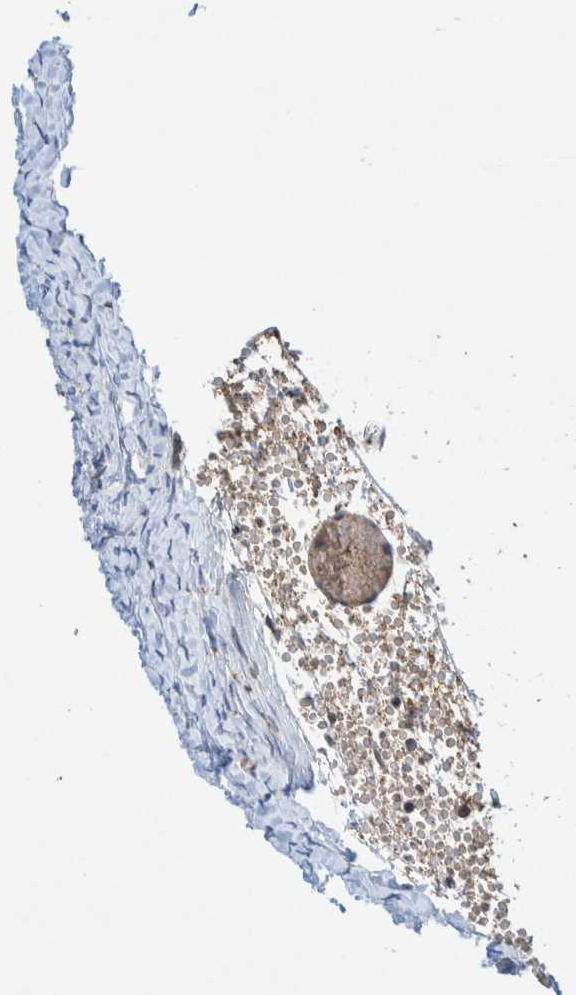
{"staining": {"intensity": "negative", "quantity": "none", "location": "none"}, "tissue": "ovary", "cell_type": "Ovarian stroma cells", "image_type": "normal", "snomed": [{"axis": "morphology", "description": "Normal tissue, NOS"}, {"axis": "topography", "description": "Ovary"}], "caption": "DAB immunohistochemical staining of unremarkable human ovary demonstrates no significant positivity in ovarian stroma cells. (Stains: DAB (3,3'-diaminobenzidine) IHC with hematoxylin counter stain, Microscopy: brightfield microscopy at high magnification).", "gene": "THEM6", "patient": {"sex": "female", "age": 27}}